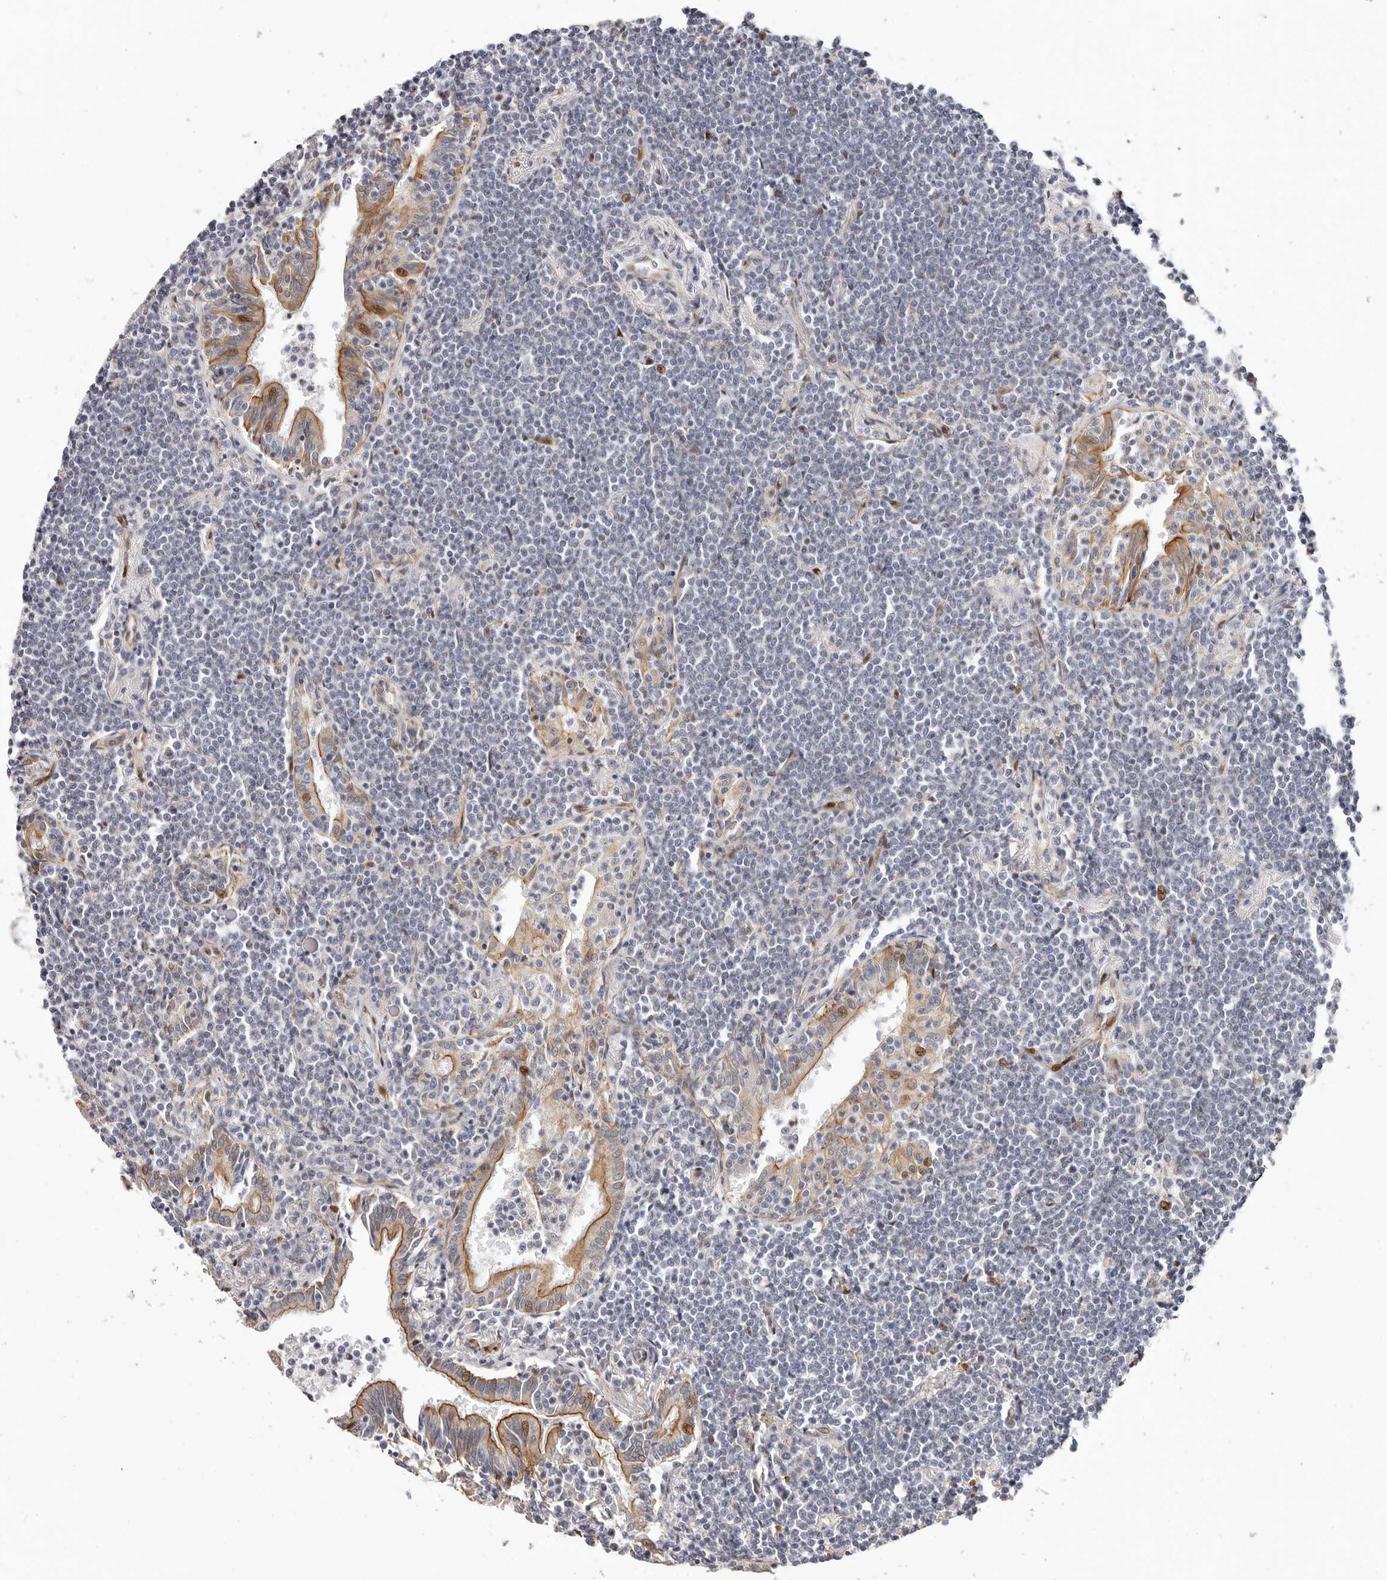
{"staining": {"intensity": "moderate", "quantity": "<25%", "location": "nuclear"}, "tissue": "lymphoma", "cell_type": "Tumor cells", "image_type": "cancer", "snomed": [{"axis": "morphology", "description": "Malignant lymphoma, non-Hodgkin's type, Low grade"}, {"axis": "topography", "description": "Lung"}], "caption": "Lymphoma was stained to show a protein in brown. There is low levels of moderate nuclear staining in approximately <25% of tumor cells.", "gene": "EPHX3", "patient": {"sex": "female", "age": 71}}